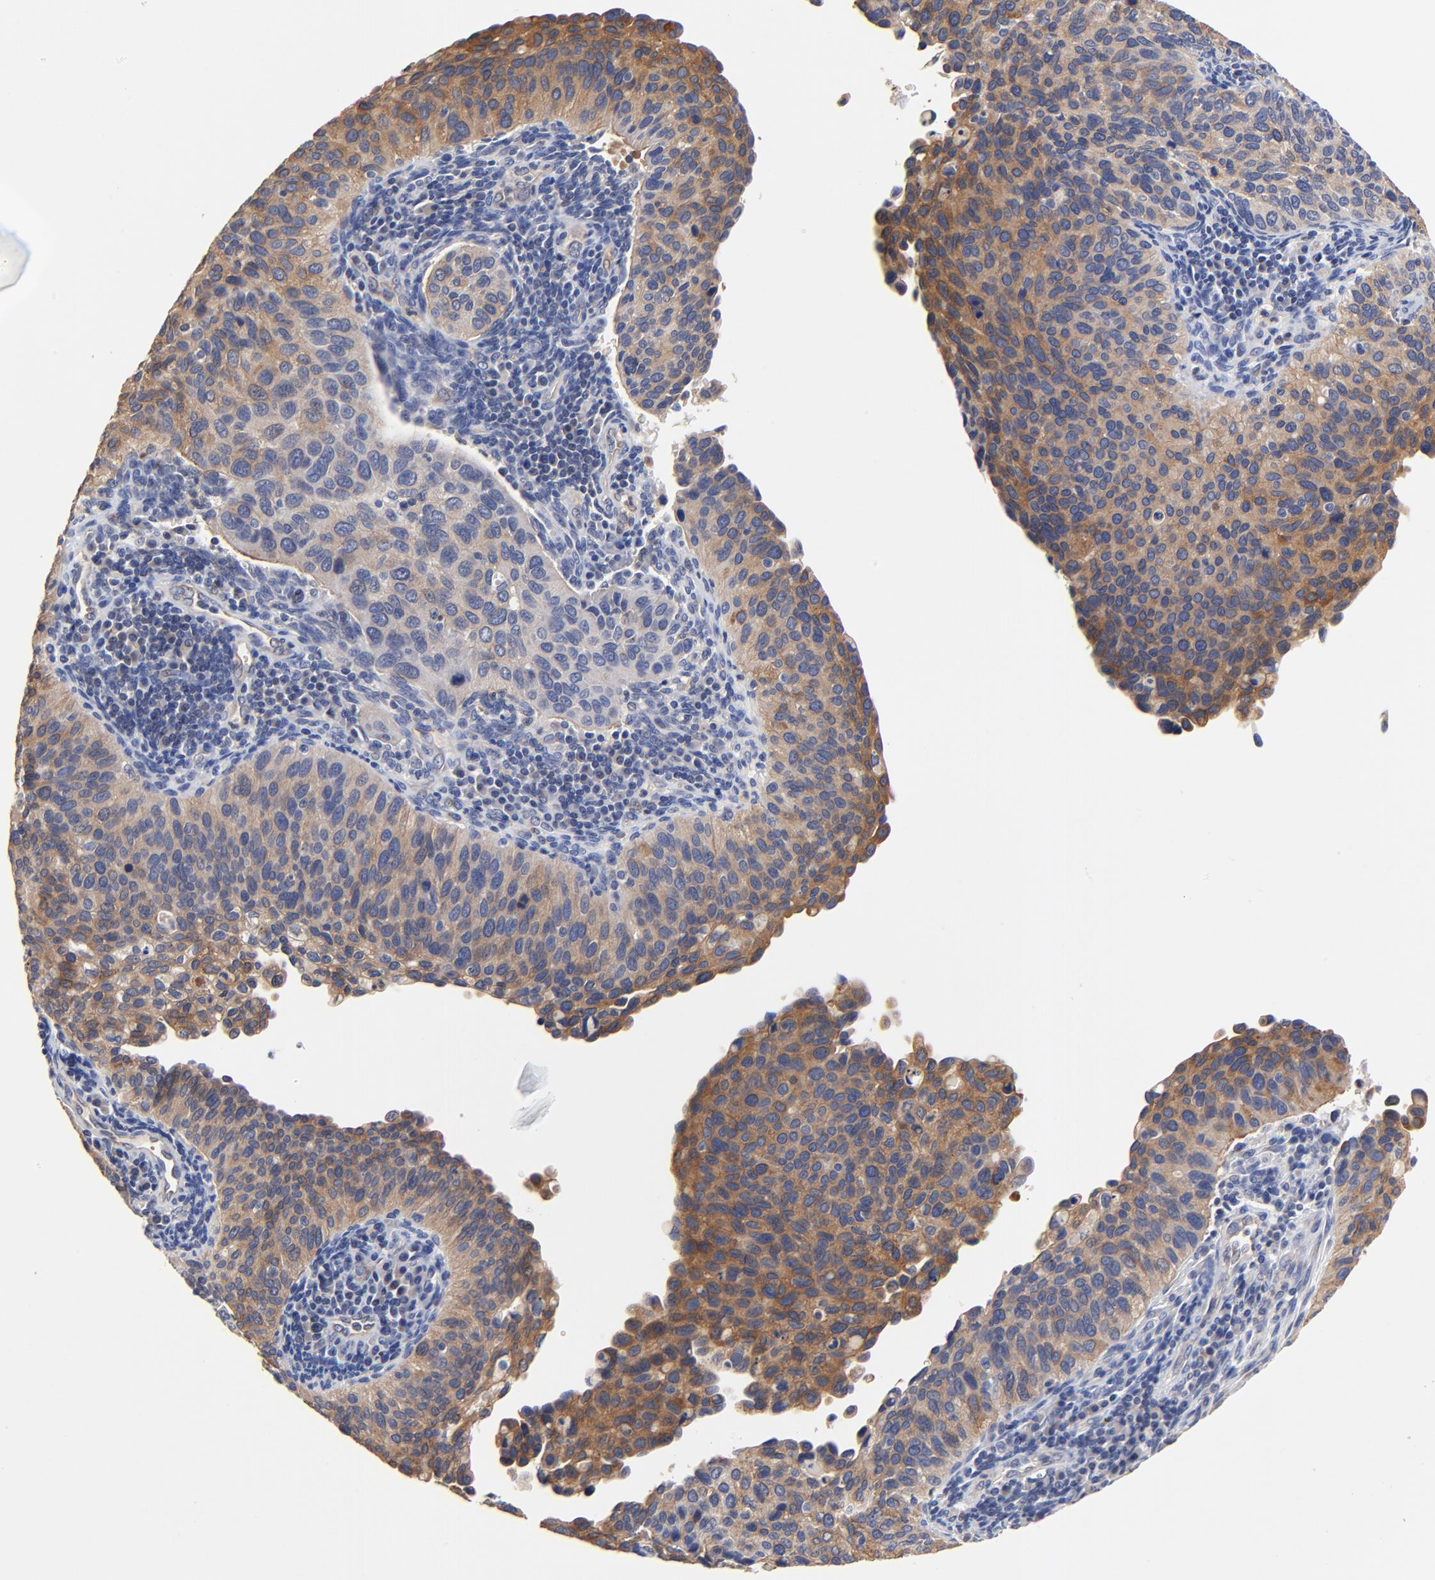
{"staining": {"intensity": "moderate", "quantity": ">75%", "location": "cytoplasmic/membranous"}, "tissue": "cervical cancer", "cell_type": "Tumor cells", "image_type": "cancer", "snomed": [{"axis": "morphology", "description": "Adenocarcinoma, NOS"}, {"axis": "topography", "description": "Cervix"}], "caption": "Immunohistochemistry micrograph of neoplastic tissue: human cervical adenocarcinoma stained using IHC shows medium levels of moderate protein expression localized specifically in the cytoplasmic/membranous of tumor cells, appearing as a cytoplasmic/membranous brown color.", "gene": "FBXL2", "patient": {"sex": "female", "age": 29}}